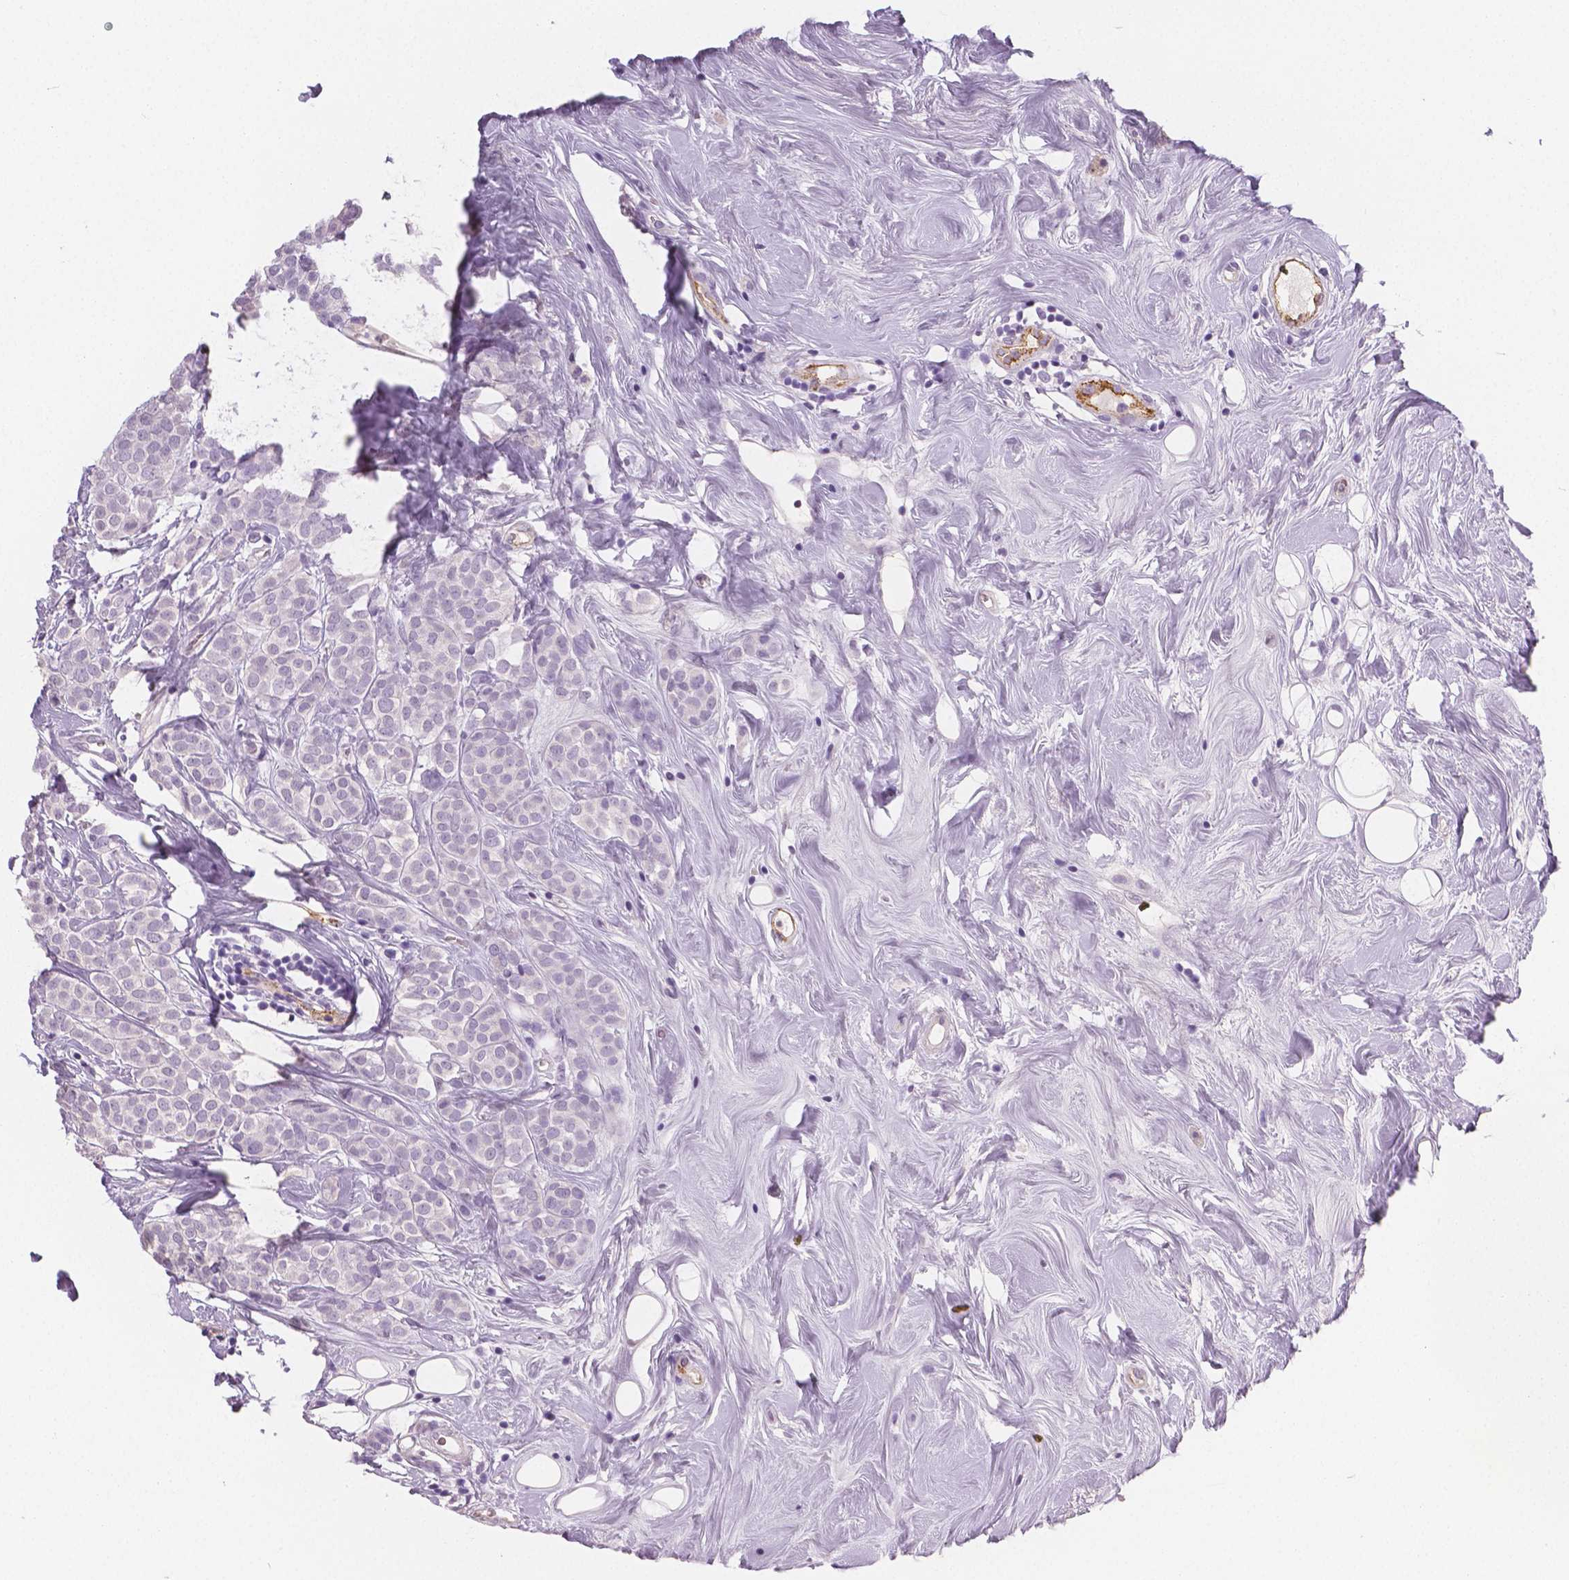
{"staining": {"intensity": "negative", "quantity": "none", "location": "none"}, "tissue": "breast cancer", "cell_type": "Tumor cells", "image_type": "cancer", "snomed": [{"axis": "morphology", "description": "Lobular carcinoma"}, {"axis": "topography", "description": "Breast"}], "caption": "Immunohistochemical staining of human breast cancer displays no significant expression in tumor cells.", "gene": "TSPAN7", "patient": {"sex": "female", "age": 49}}